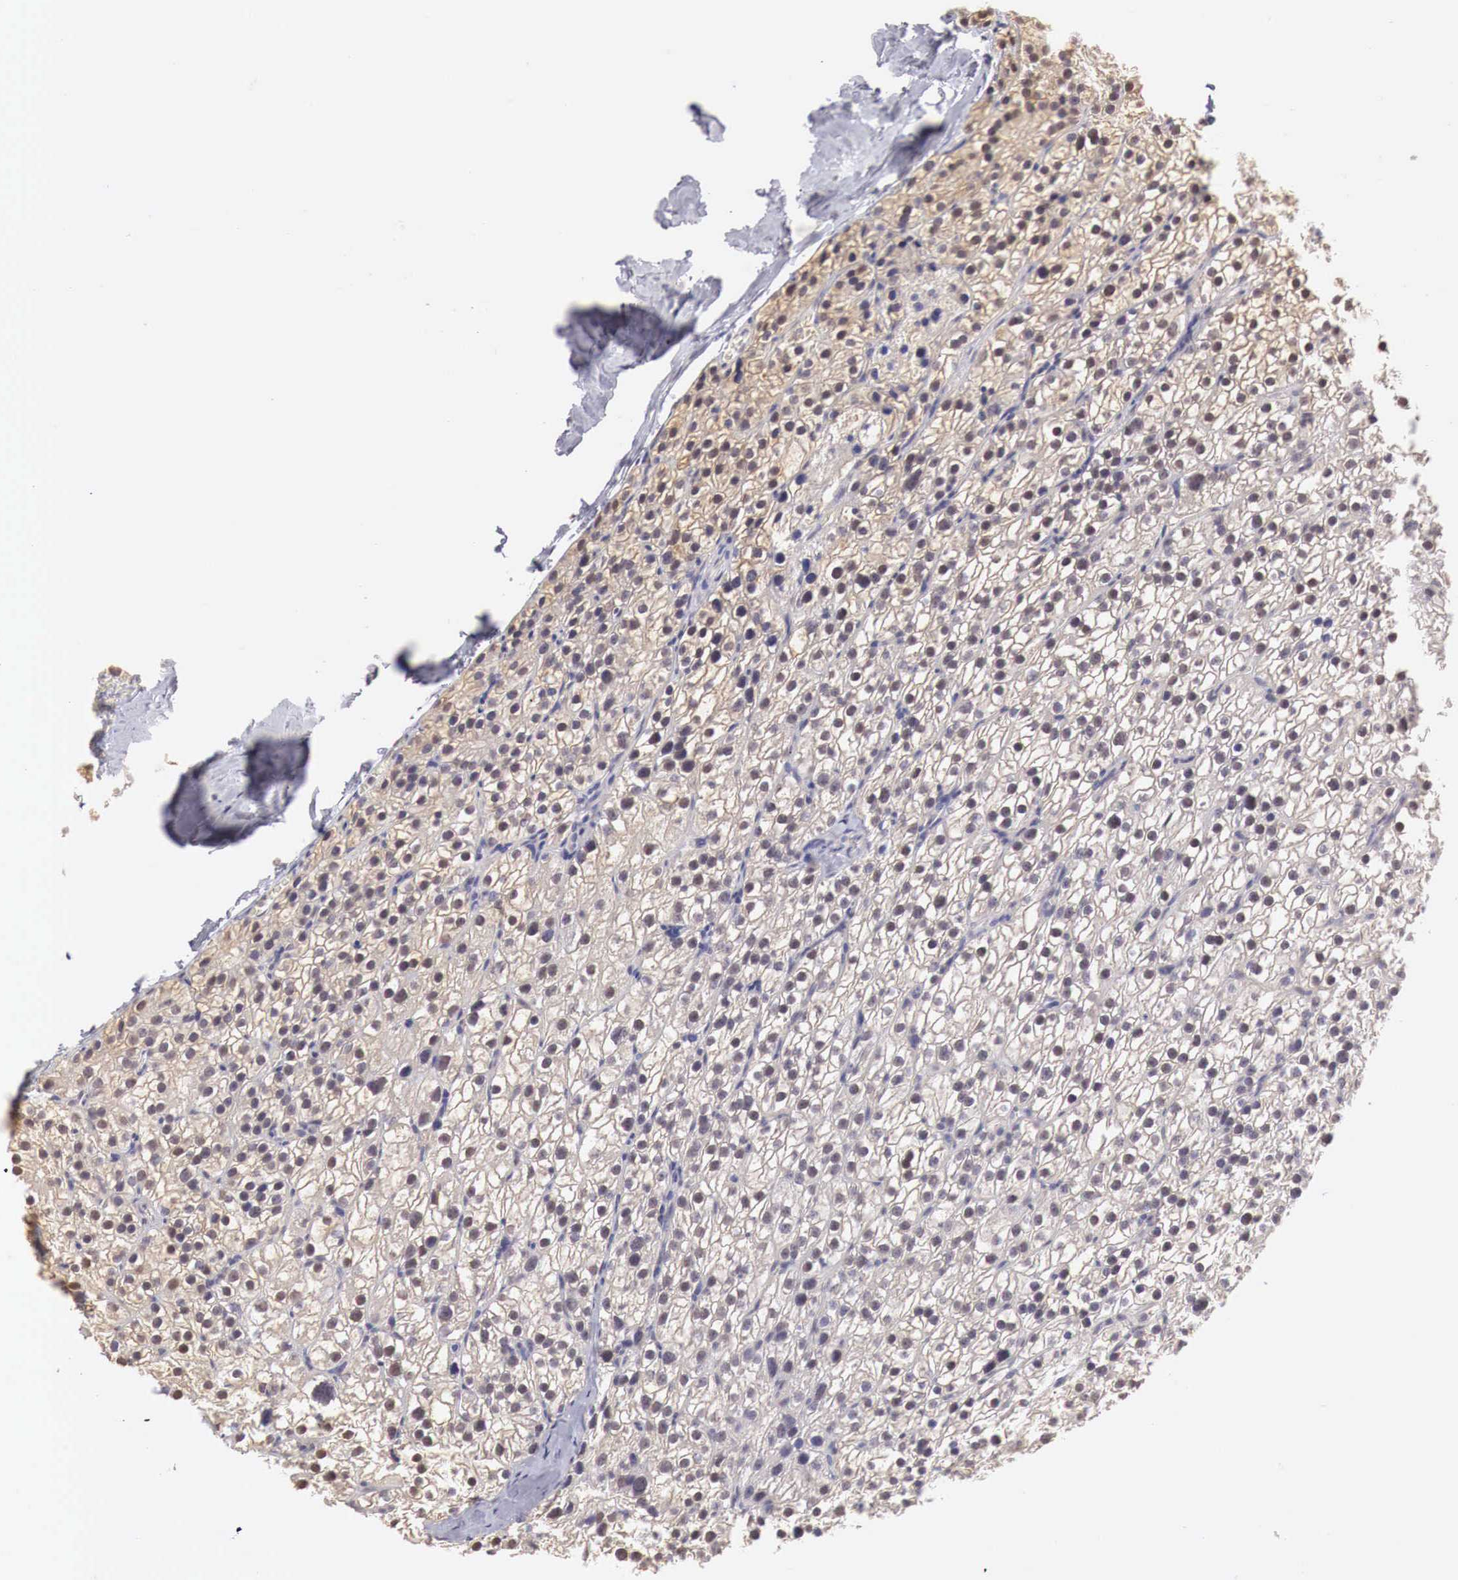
{"staining": {"intensity": "weak", "quantity": "<25%", "location": "nuclear"}, "tissue": "parathyroid gland", "cell_type": "Glandular cells", "image_type": "normal", "snomed": [{"axis": "morphology", "description": "Normal tissue, NOS"}, {"axis": "topography", "description": "Parathyroid gland"}], "caption": "The IHC image has no significant positivity in glandular cells of parathyroid gland. (Brightfield microscopy of DAB (3,3'-diaminobenzidine) IHC at high magnification).", "gene": "UBA1", "patient": {"sex": "female", "age": 54}}